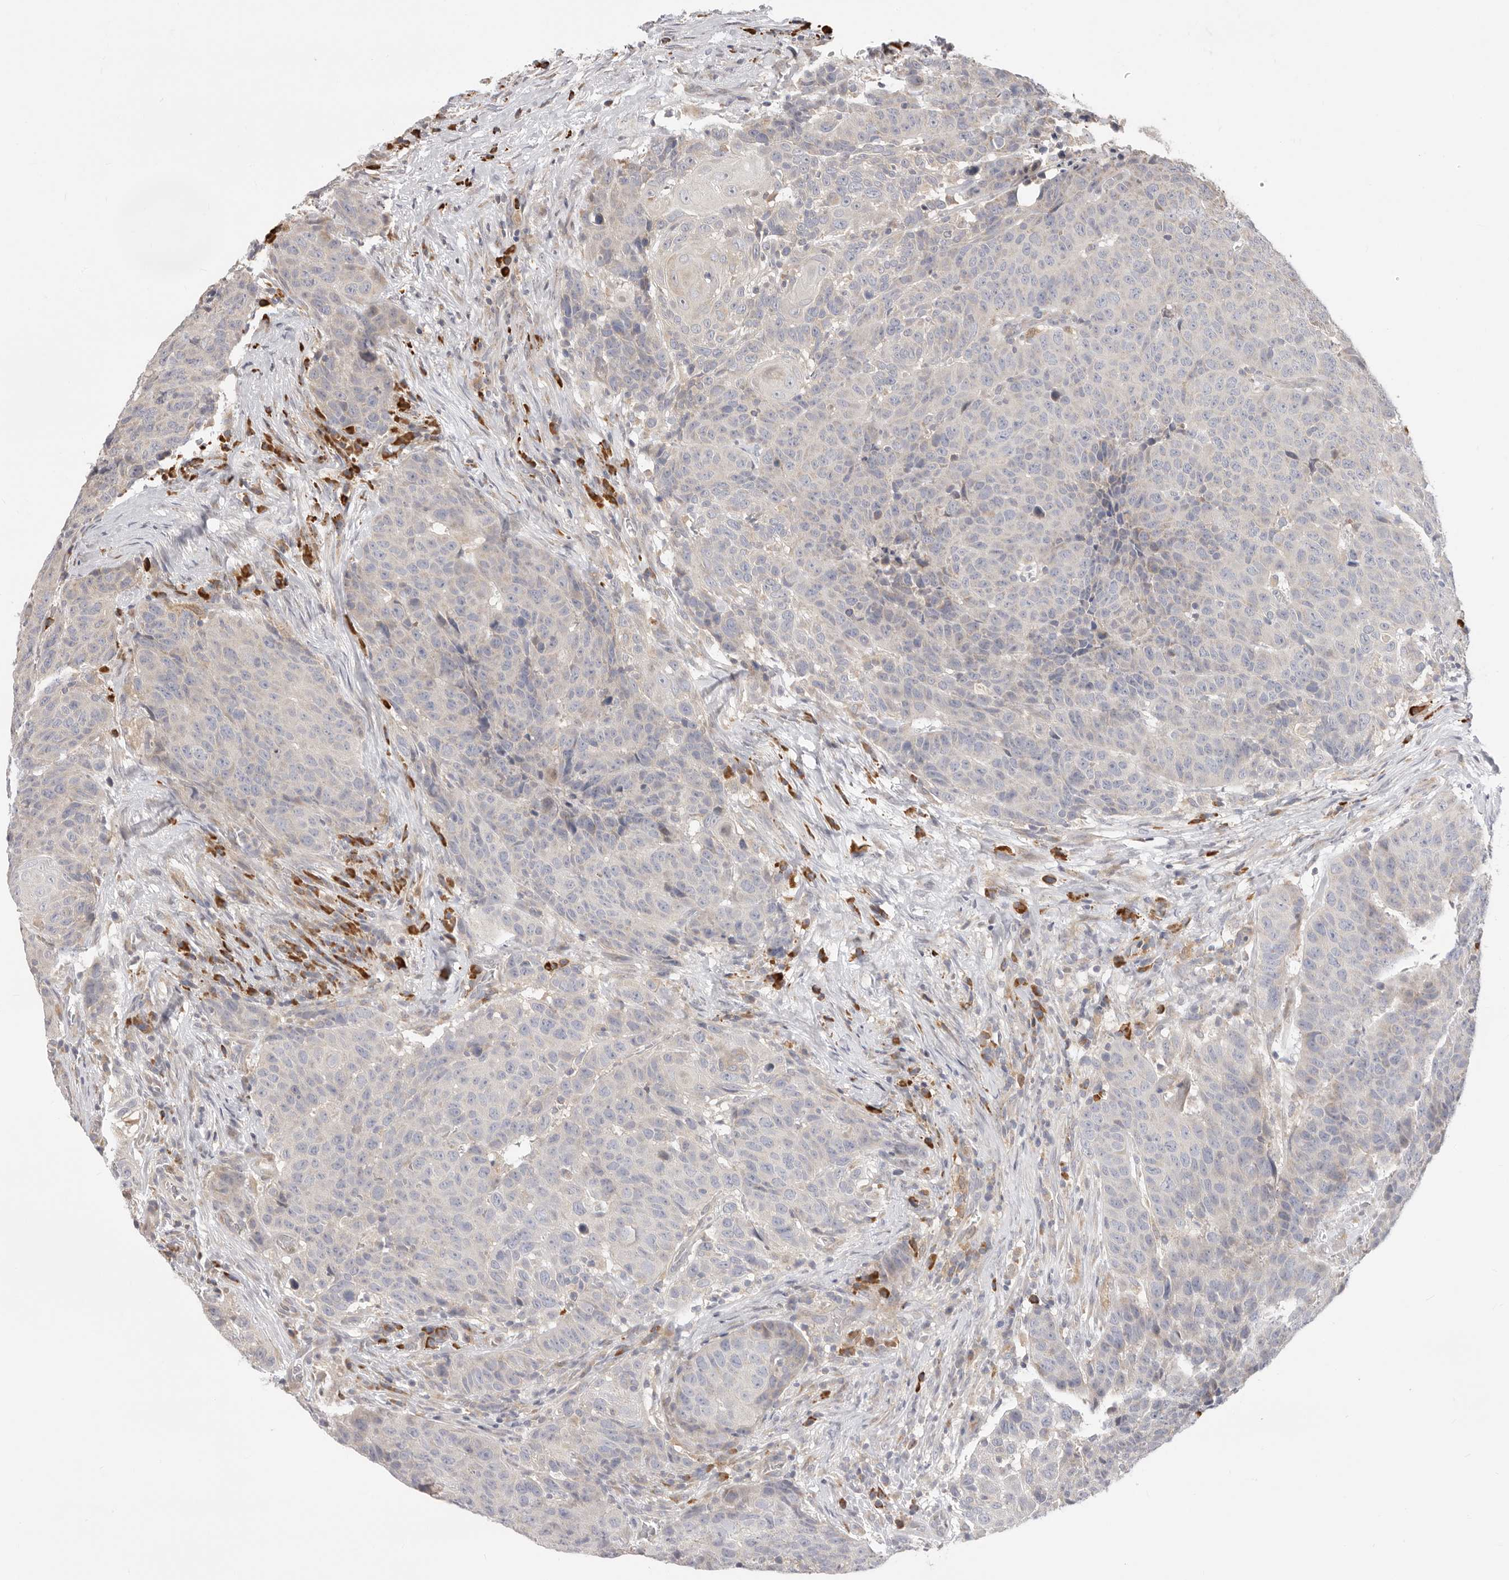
{"staining": {"intensity": "negative", "quantity": "none", "location": "none"}, "tissue": "head and neck cancer", "cell_type": "Tumor cells", "image_type": "cancer", "snomed": [{"axis": "morphology", "description": "Squamous cell carcinoma, NOS"}, {"axis": "topography", "description": "Head-Neck"}], "caption": "There is no significant positivity in tumor cells of squamous cell carcinoma (head and neck).", "gene": "USH1C", "patient": {"sex": "male", "age": 66}}